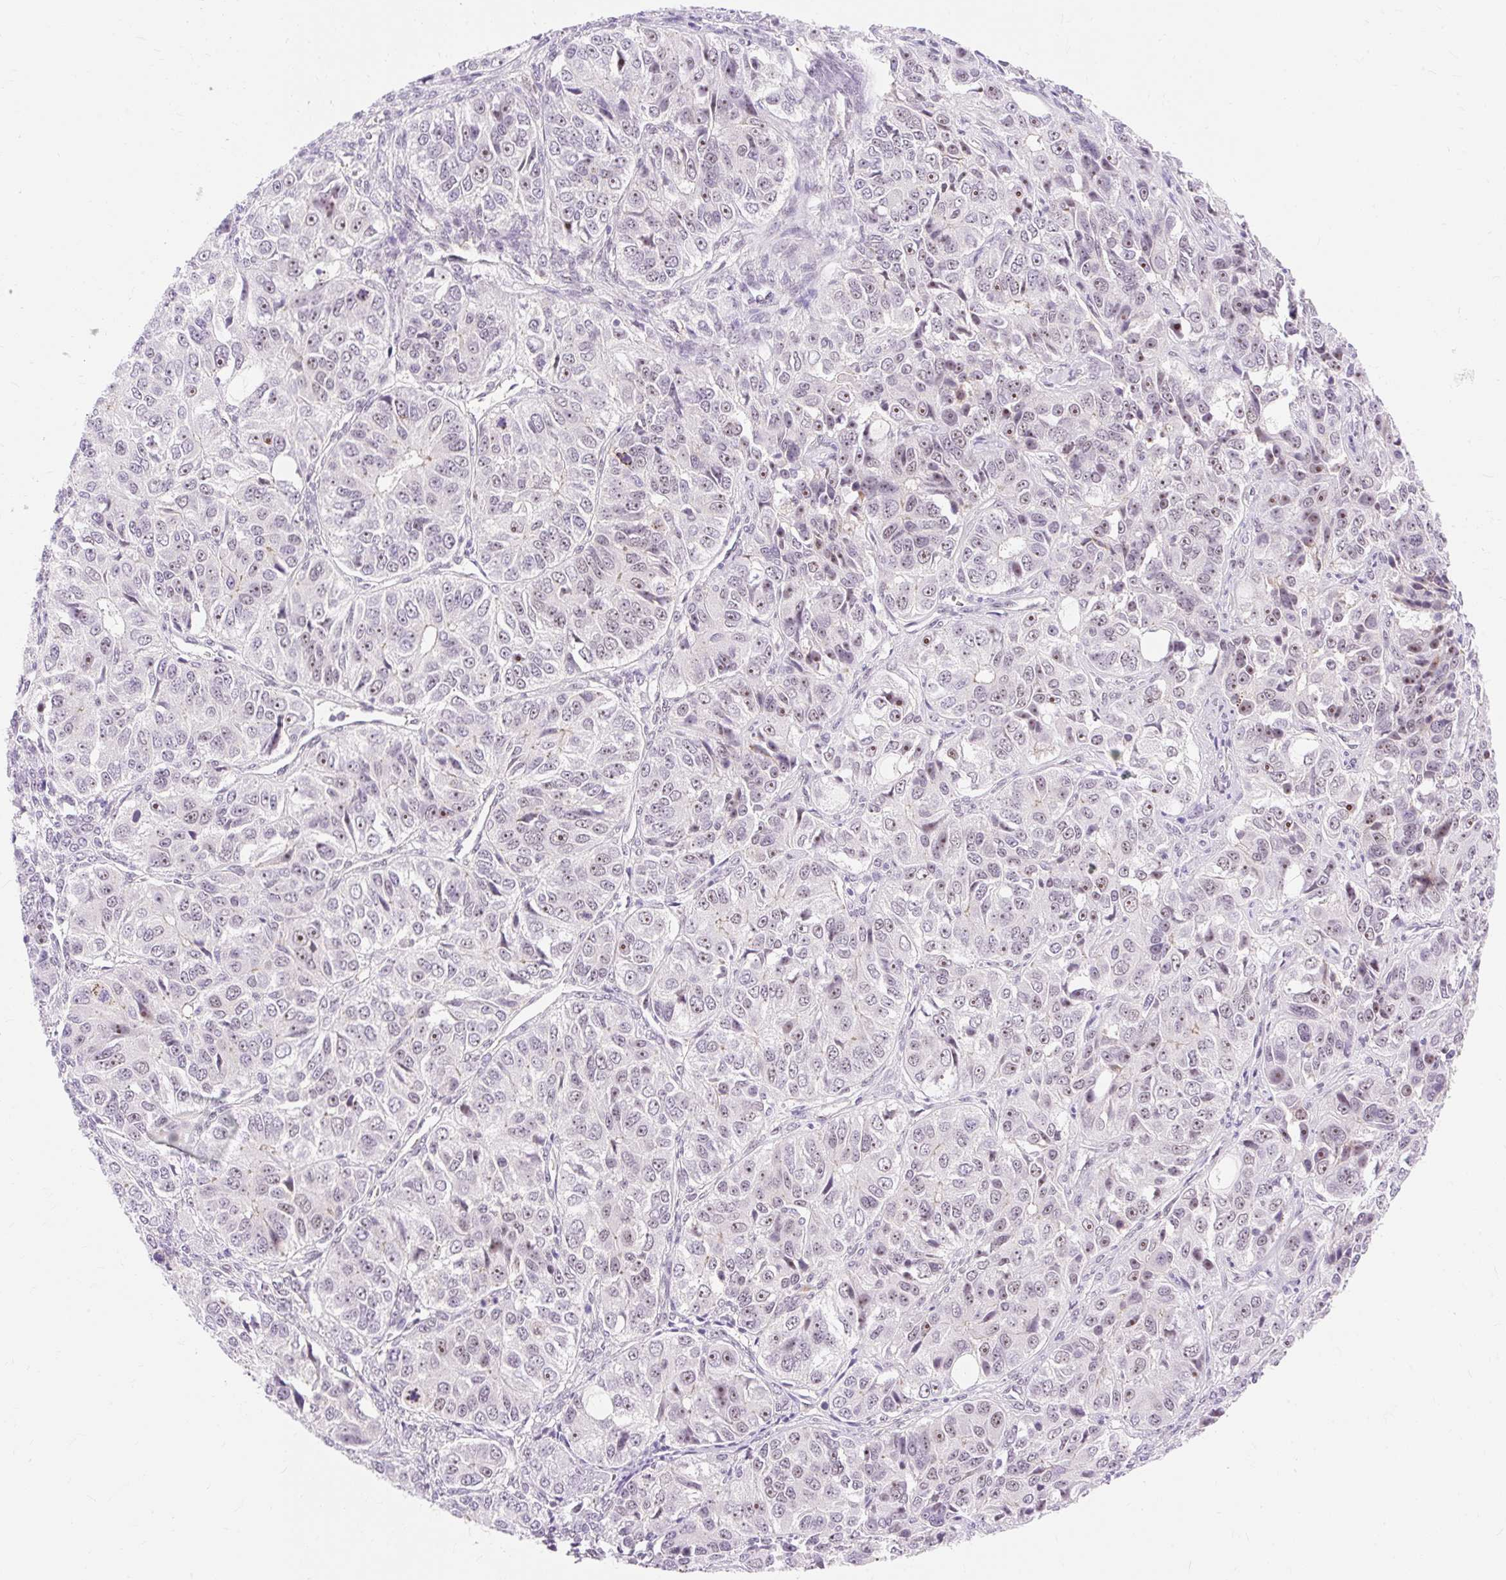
{"staining": {"intensity": "moderate", "quantity": "25%-75%", "location": "nuclear"}, "tissue": "ovarian cancer", "cell_type": "Tumor cells", "image_type": "cancer", "snomed": [{"axis": "morphology", "description": "Carcinoma, endometroid"}, {"axis": "topography", "description": "Ovary"}], "caption": "This image demonstrates immunohistochemistry staining of human ovarian endometroid carcinoma, with medium moderate nuclear staining in approximately 25%-75% of tumor cells.", "gene": "OBP2A", "patient": {"sex": "female", "age": 51}}